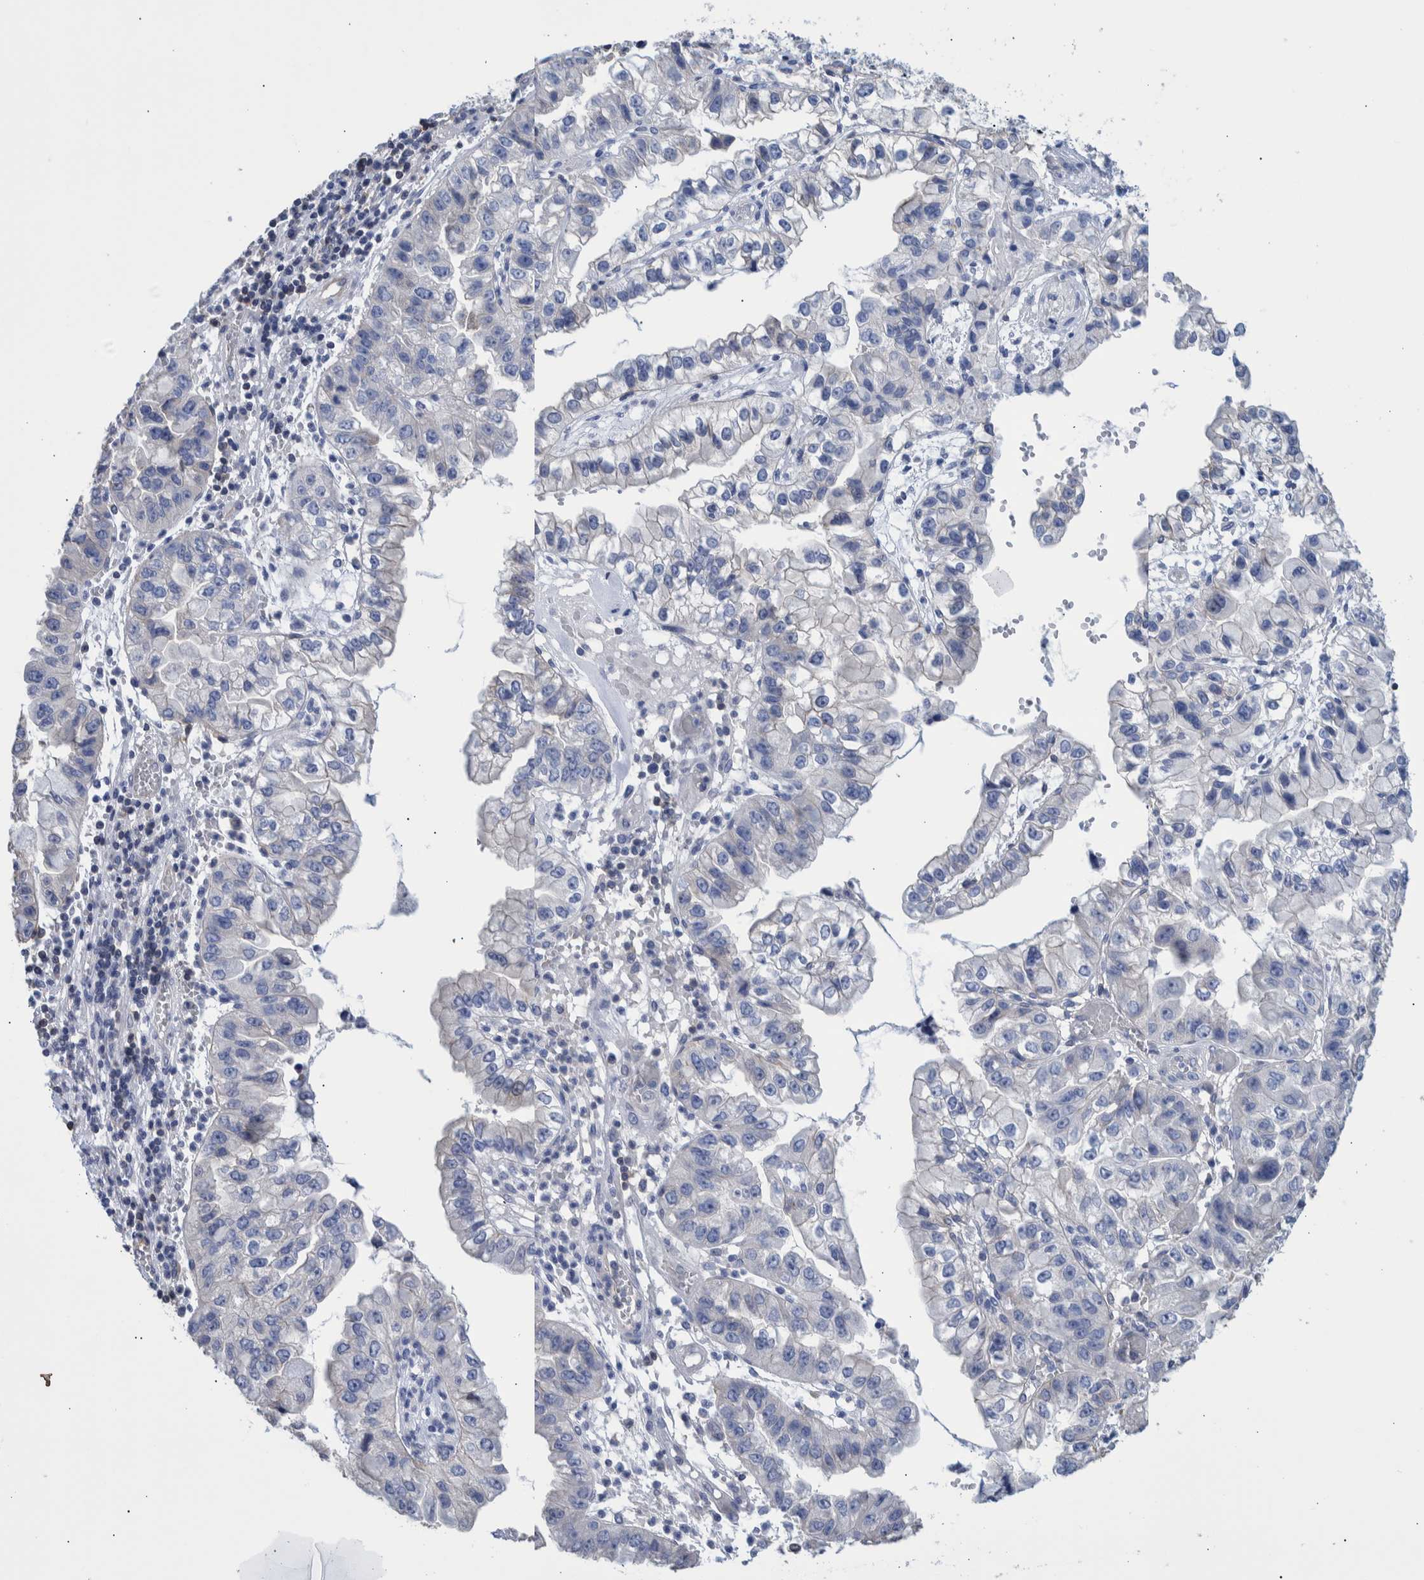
{"staining": {"intensity": "negative", "quantity": "none", "location": "none"}, "tissue": "liver cancer", "cell_type": "Tumor cells", "image_type": "cancer", "snomed": [{"axis": "morphology", "description": "Cholangiocarcinoma"}, {"axis": "topography", "description": "Liver"}], "caption": "A high-resolution micrograph shows immunohistochemistry staining of liver cancer, which shows no significant staining in tumor cells.", "gene": "PPP3CC", "patient": {"sex": "female", "age": 79}}